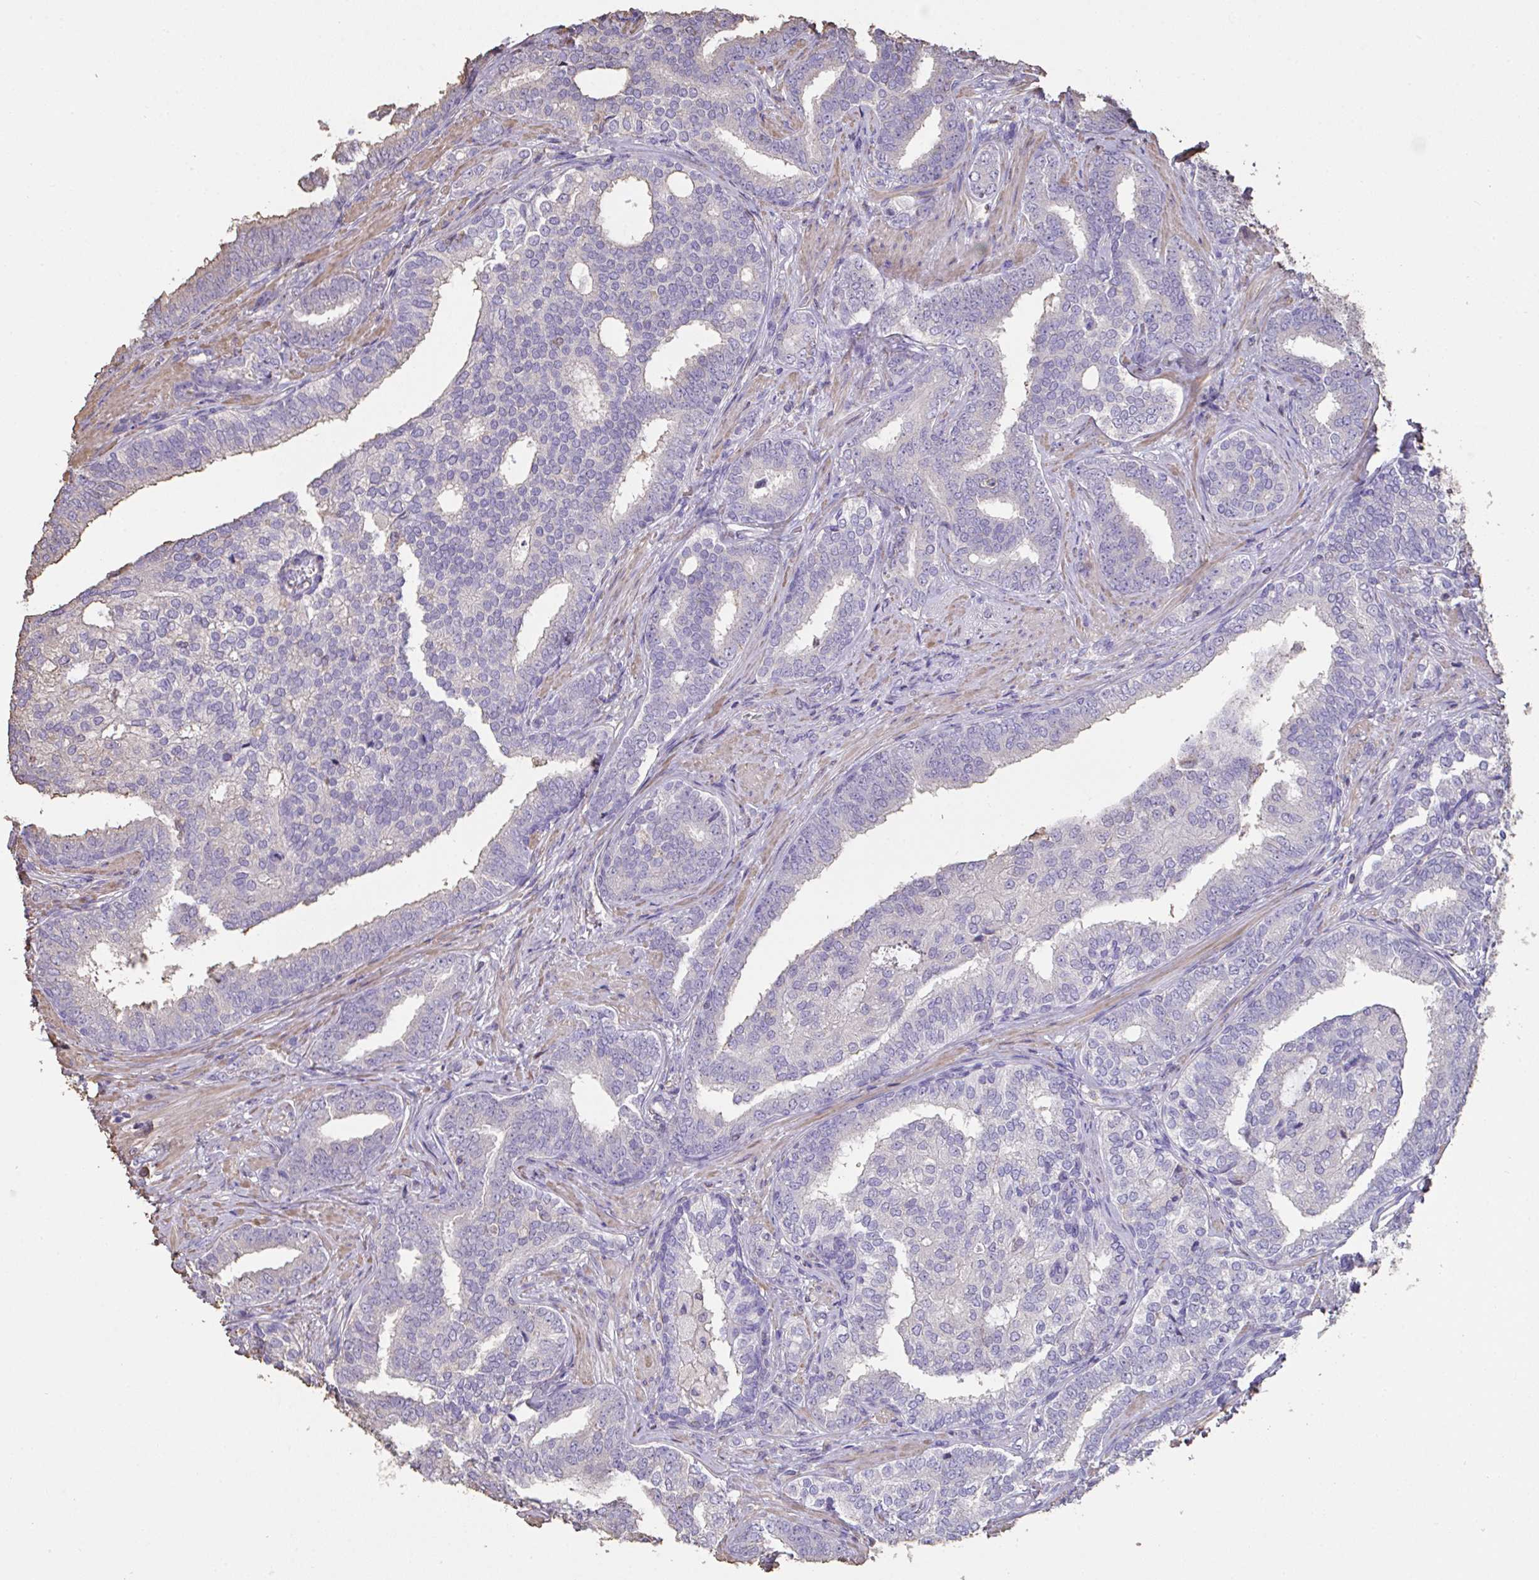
{"staining": {"intensity": "negative", "quantity": "none", "location": "none"}, "tissue": "prostate cancer", "cell_type": "Tumor cells", "image_type": "cancer", "snomed": [{"axis": "morphology", "description": "Adenocarcinoma, High grade"}, {"axis": "topography", "description": "Prostate"}], "caption": "IHC image of neoplastic tissue: adenocarcinoma (high-grade) (prostate) stained with DAB (3,3'-diaminobenzidine) shows no significant protein expression in tumor cells.", "gene": "IL23R", "patient": {"sex": "male", "age": 72}}